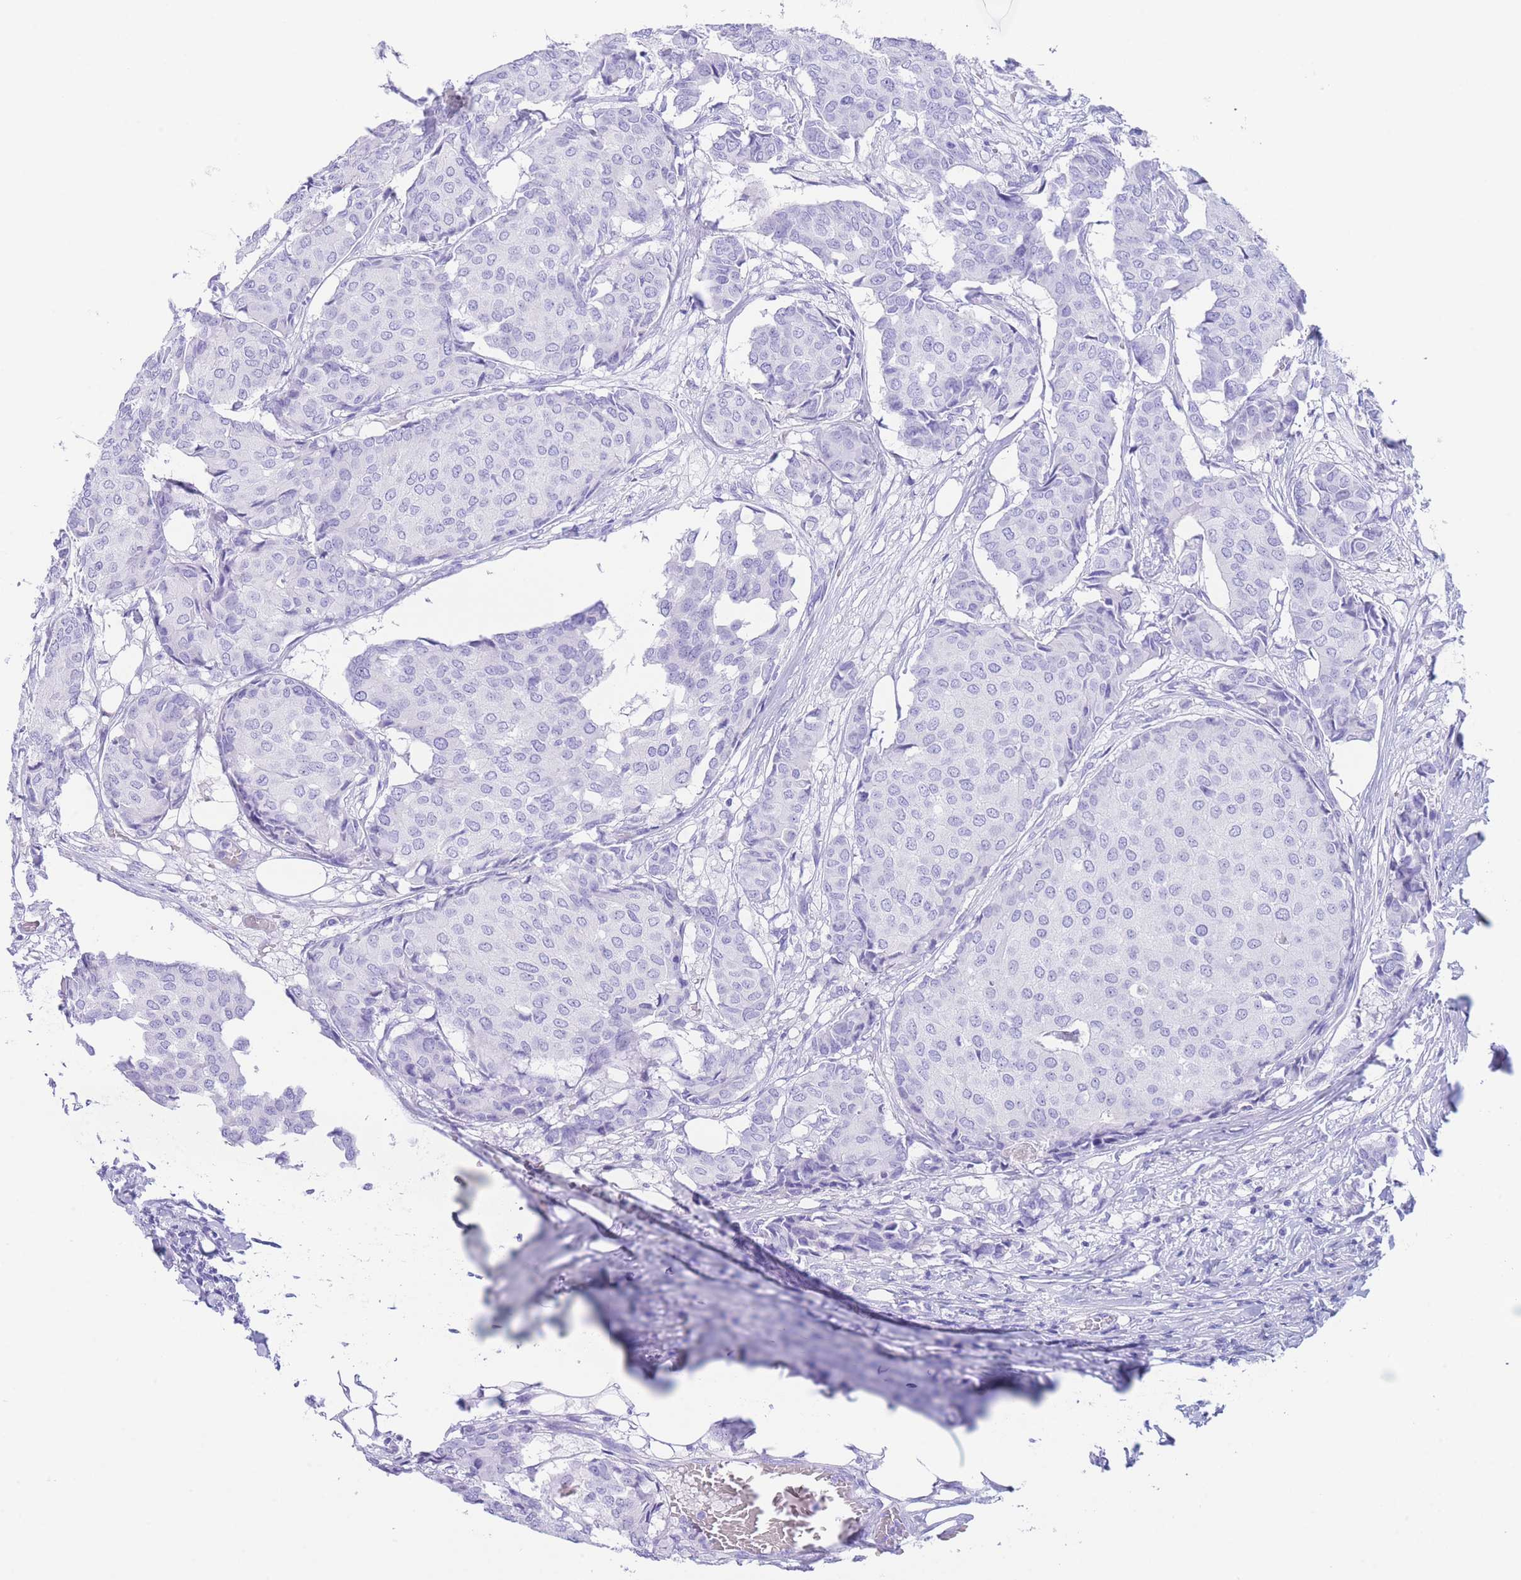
{"staining": {"intensity": "negative", "quantity": "none", "location": "none"}, "tissue": "breast cancer", "cell_type": "Tumor cells", "image_type": "cancer", "snomed": [{"axis": "morphology", "description": "Duct carcinoma"}, {"axis": "topography", "description": "Breast"}], "caption": "A photomicrograph of invasive ductal carcinoma (breast) stained for a protein displays no brown staining in tumor cells. (Stains: DAB IHC with hematoxylin counter stain, Microscopy: brightfield microscopy at high magnification).", "gene": "SLCO1B3", "patient": {"sex": "female", "age": 75}}